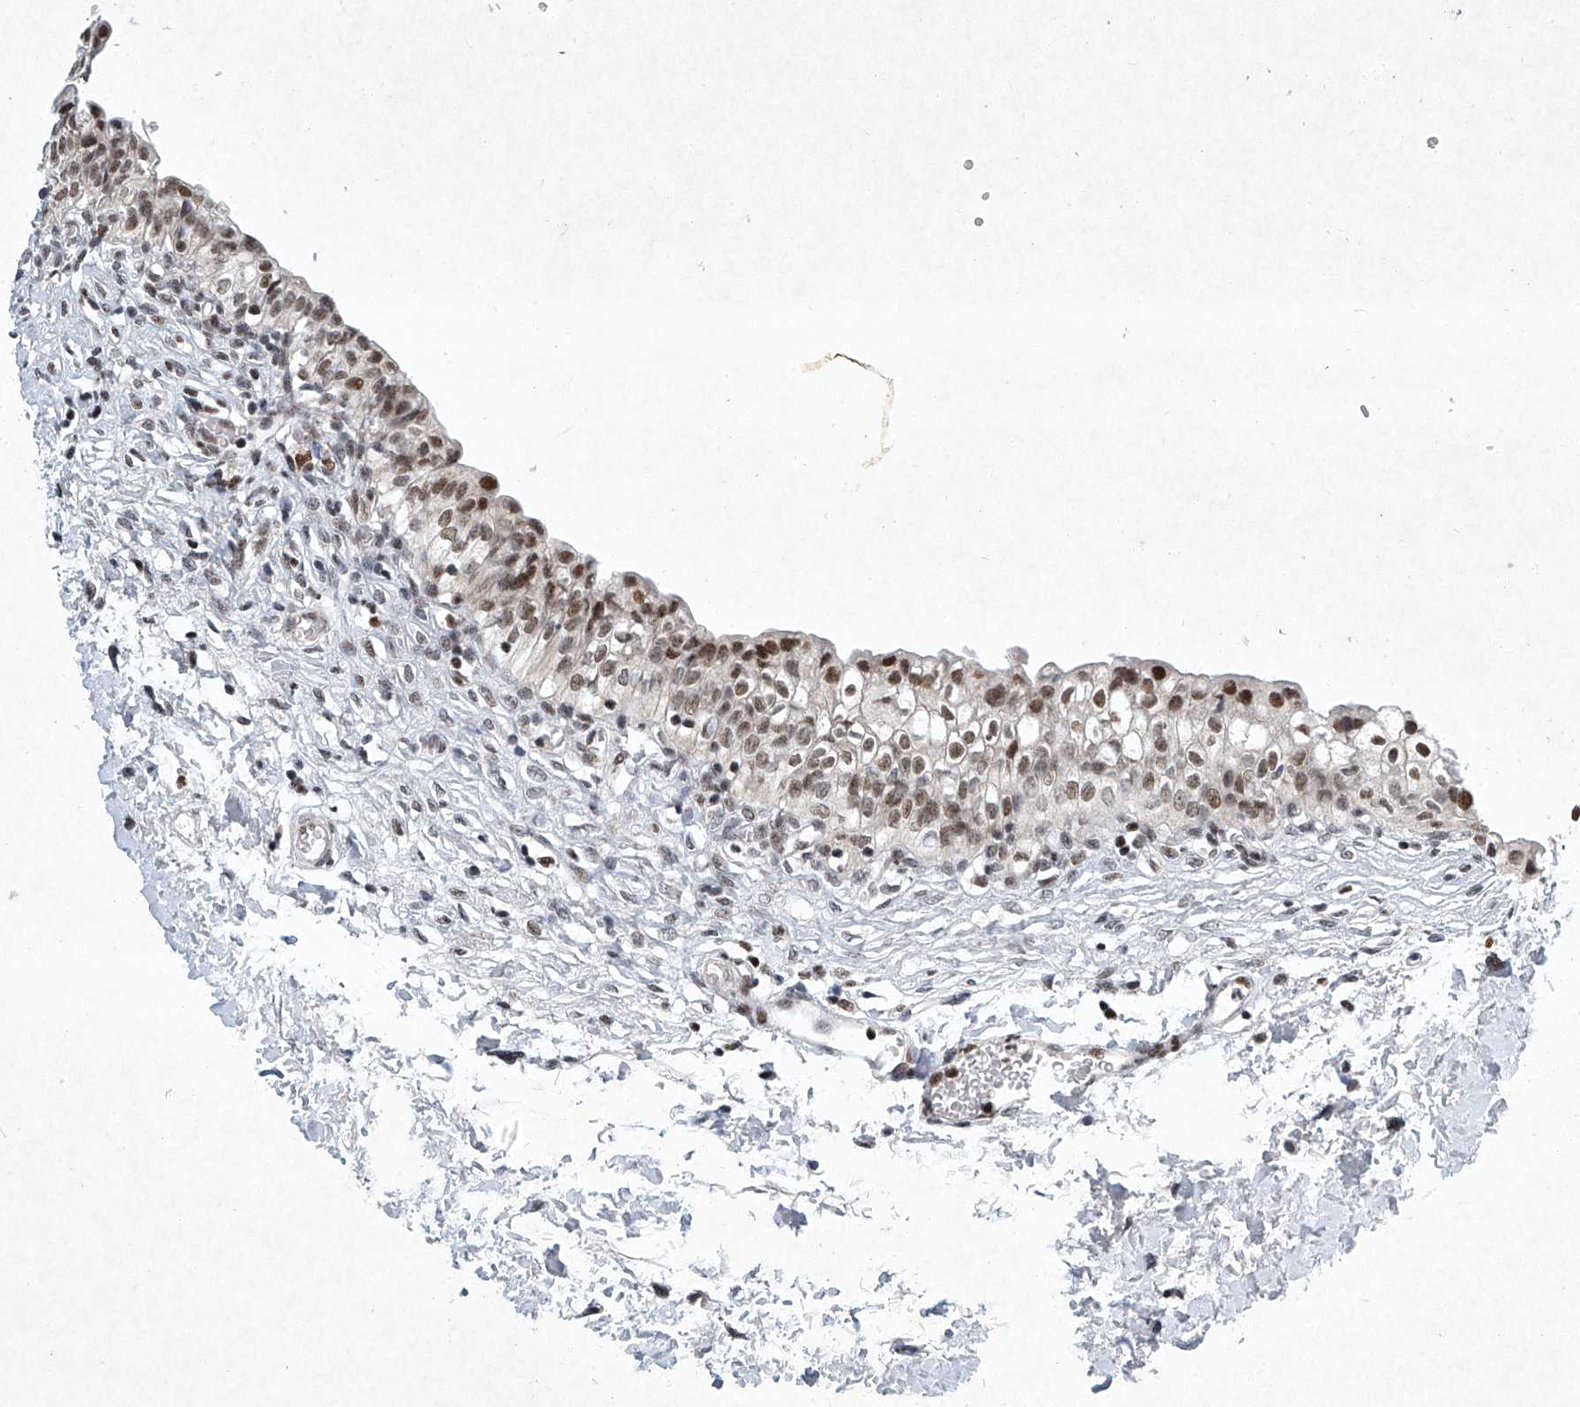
{"staining": {"intensity": "moderate", "quantity": ">75%", "location": "nuclear"}, "tissue": "urinary bladder", "cell_type": "Urothelial cells", "image_type": "normal", "snomed": [{"axis": "morphology", "description": "Normal tissue, NOS"}, {"axis": "topography", "description": "Urinary bladder"}], "caption": "Protein staining exhibits moderate nuclear staining in about >75% of urothelial cells in normal urinary bladder.", "gene": "TFDP1", "patient": {"sex": "male", "age": 55}}